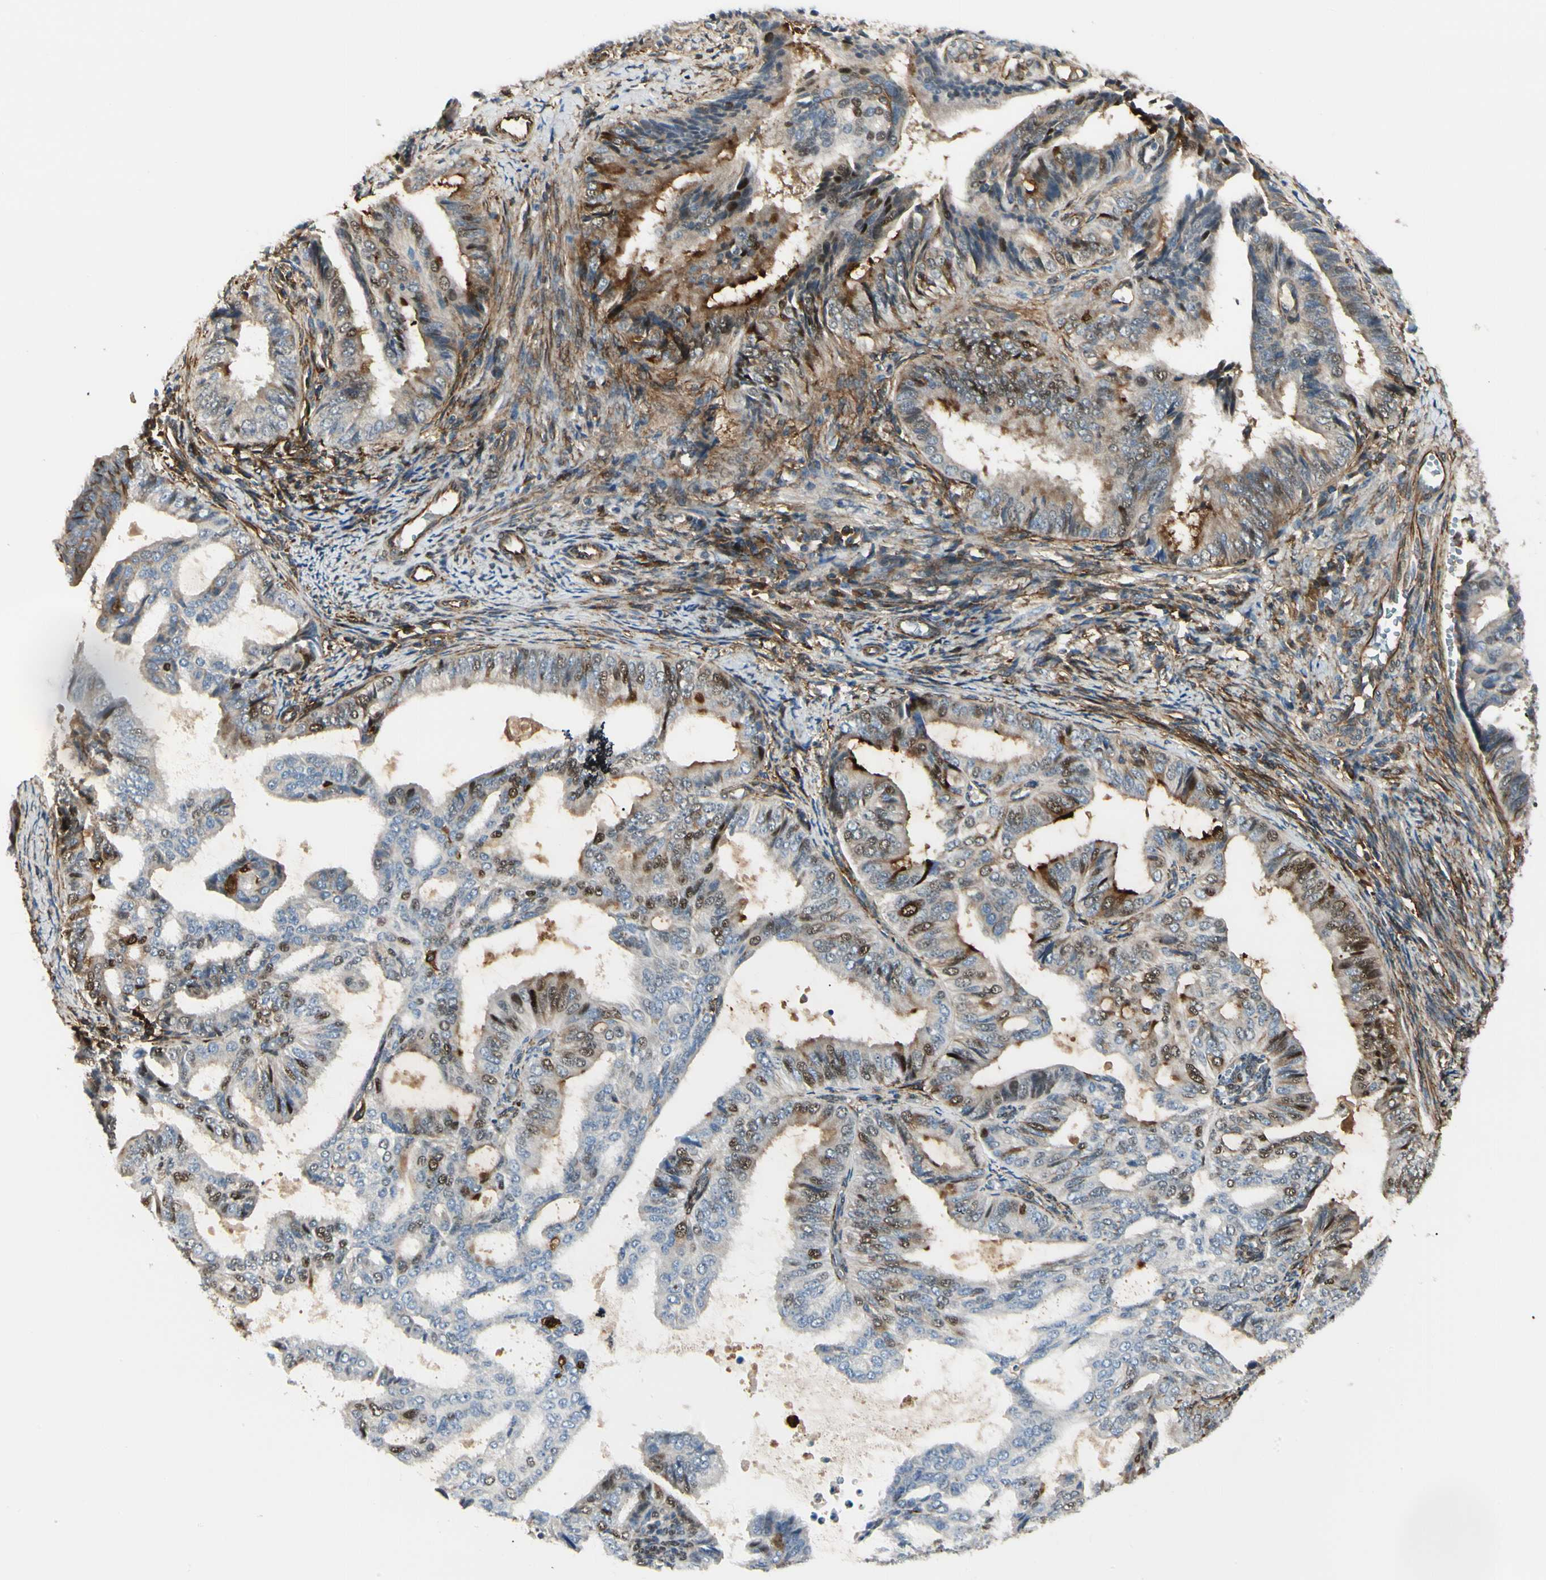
{"staining": {"intensity": "moderate", "quantity": "25%-75%", "location": "cytoplasmic/membranous,nuclear"}, "tissue": "endometrial cancer", "cell_type": "Tumor cells", "image_type": "cancer", "snomed": [{"axis": "morphology", "description": "Adenocarcinoma, NOS"}, {"axis": "topography", "description": "Endometrium"}], "caption": "IHC (DAB) staining of human endometrial cancer shows moderate cytoplasmic/membranous and nuclear protein expression in about 25%-75% of tumor cells.", "gene": "FTH1", "patient": {"sex": "female", "age": 58}}